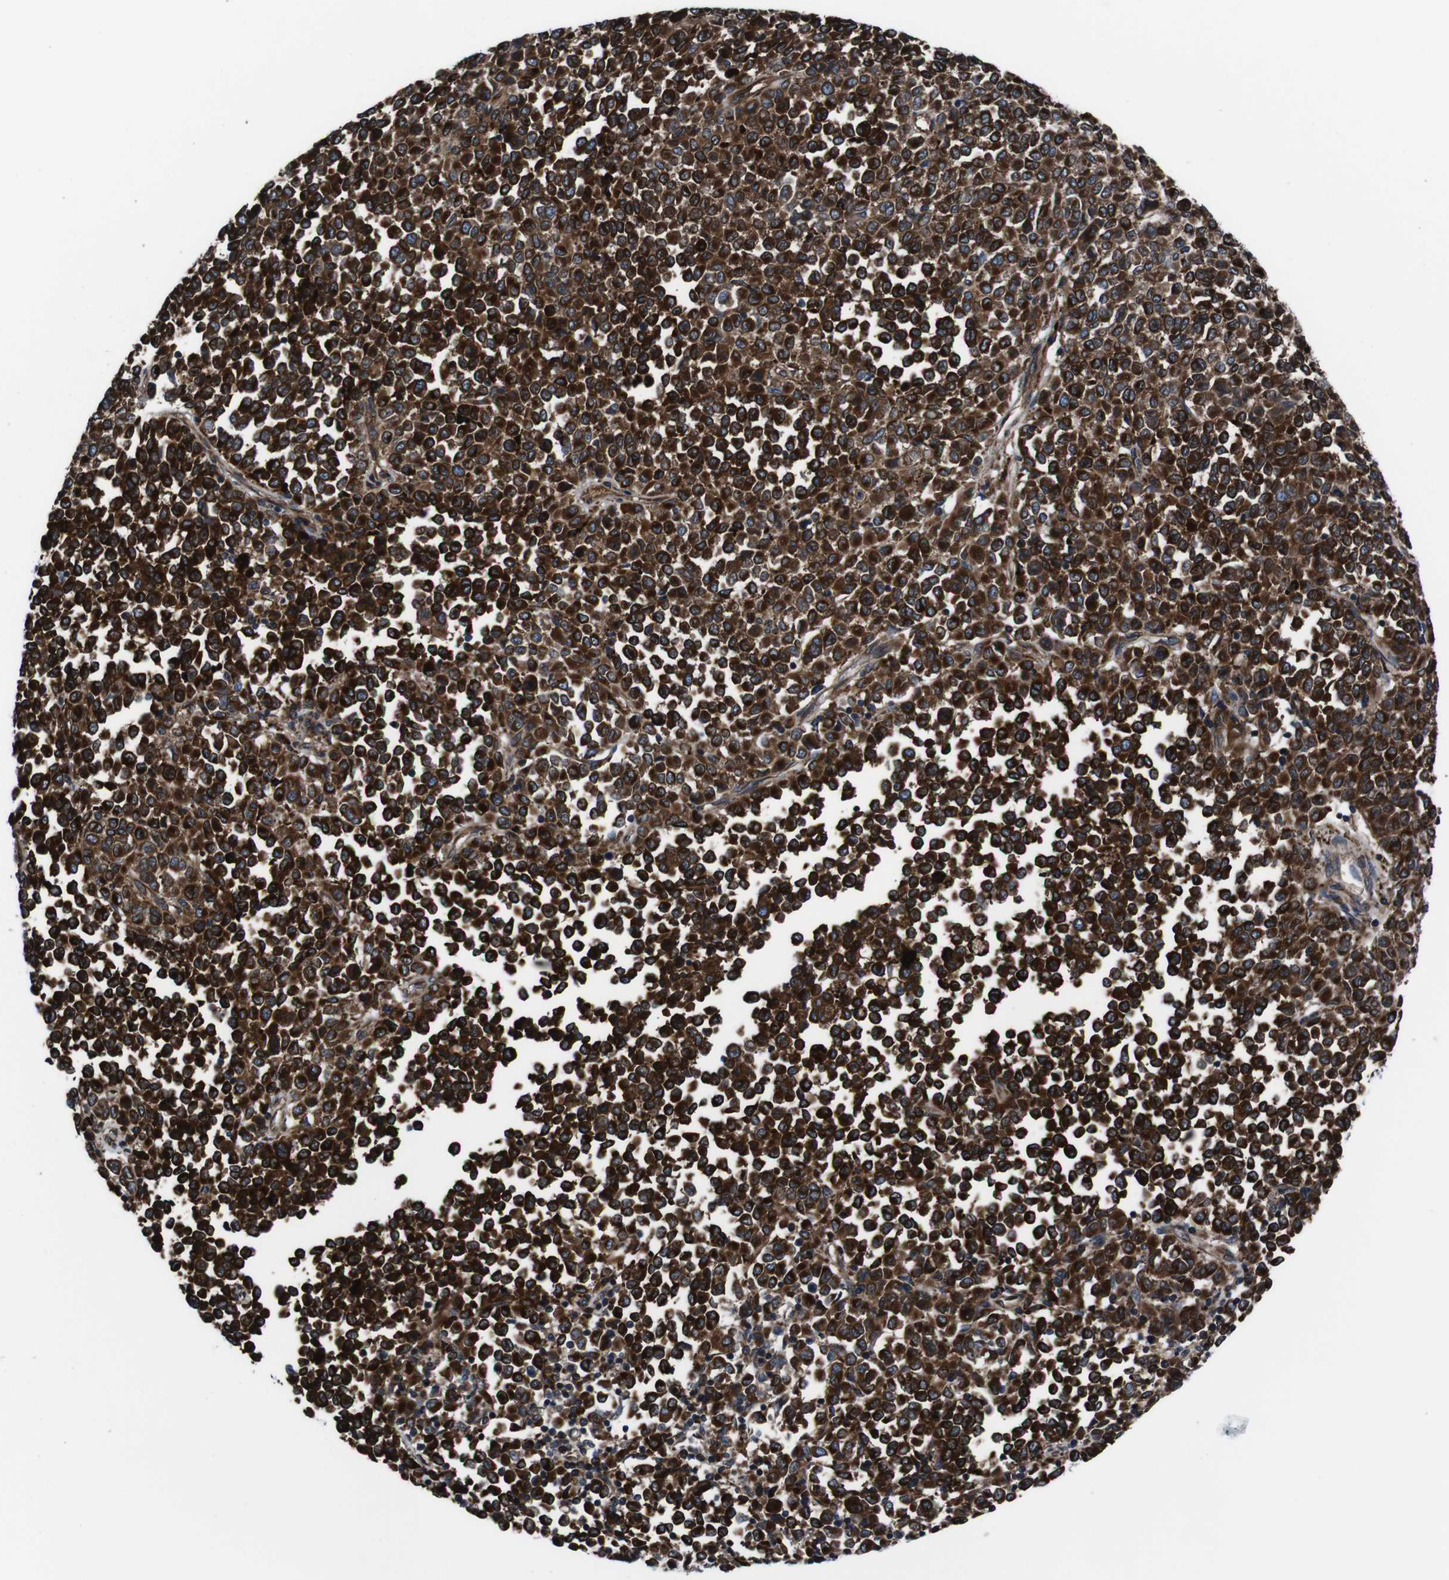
{"staining": {"intensity": "strong", "quantity": ">75%", "location": "cytoplasmic/membranous"}, "tissue": "melanoma", "cell_type": "Tumor cells", "image_type": "cancer", "snomed": [{"axis": "morphology", "description": "Malignant melanoma, Metastatic site"}, {"axis": "topography", "description": "Pancreas"}], "caption": "Approximately >75% of tumor cells in human melanoma exhibit strong cytoplasmic/membranous protein positivity as visualized by brown immunohistochemical staining.", "gene": "EIF4A2", "patient": {"sex": "female", "age": 30}}